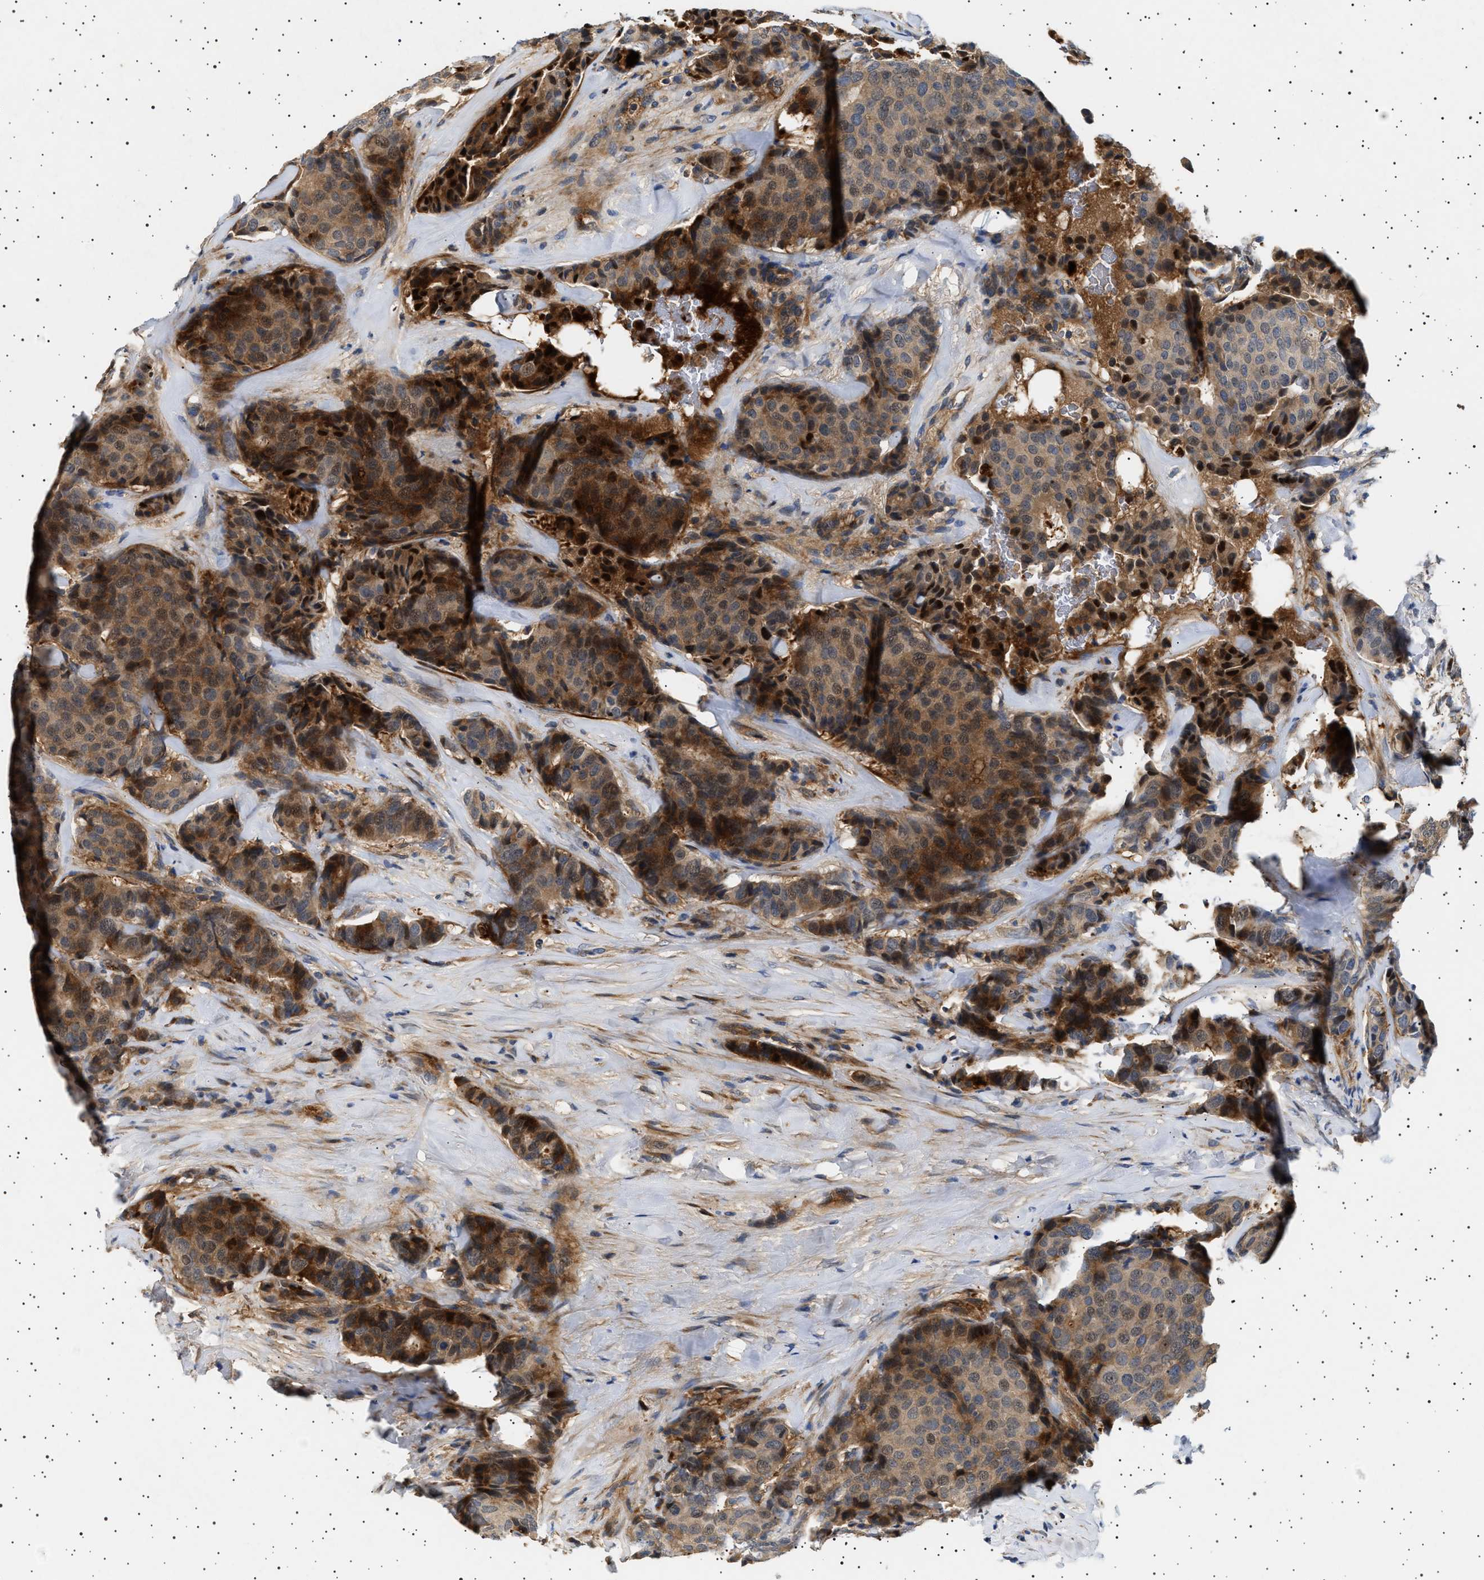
{"staining": {"intensity": "moderate", "quantity": ">75%", "location": "cytoplasmic/membranous,nuclear"}, "tissue": "breast cancer", "cell_type": "Tumor cells", "image_type": "cancer", "snomed": [{"axis": "morphology", "description": "Duct carcinoma"}, {"axis": "topography", "description": "Breast"}], "caption": "Protein analysis of breast cancer (intraductal carcinoma) tissue exhibits moderate cytoplasmic/membranous and nuclear staining in approximately >75% of tumor cells.", "gene": "FICD", "patient": {"sex": "female", "age": 75}}